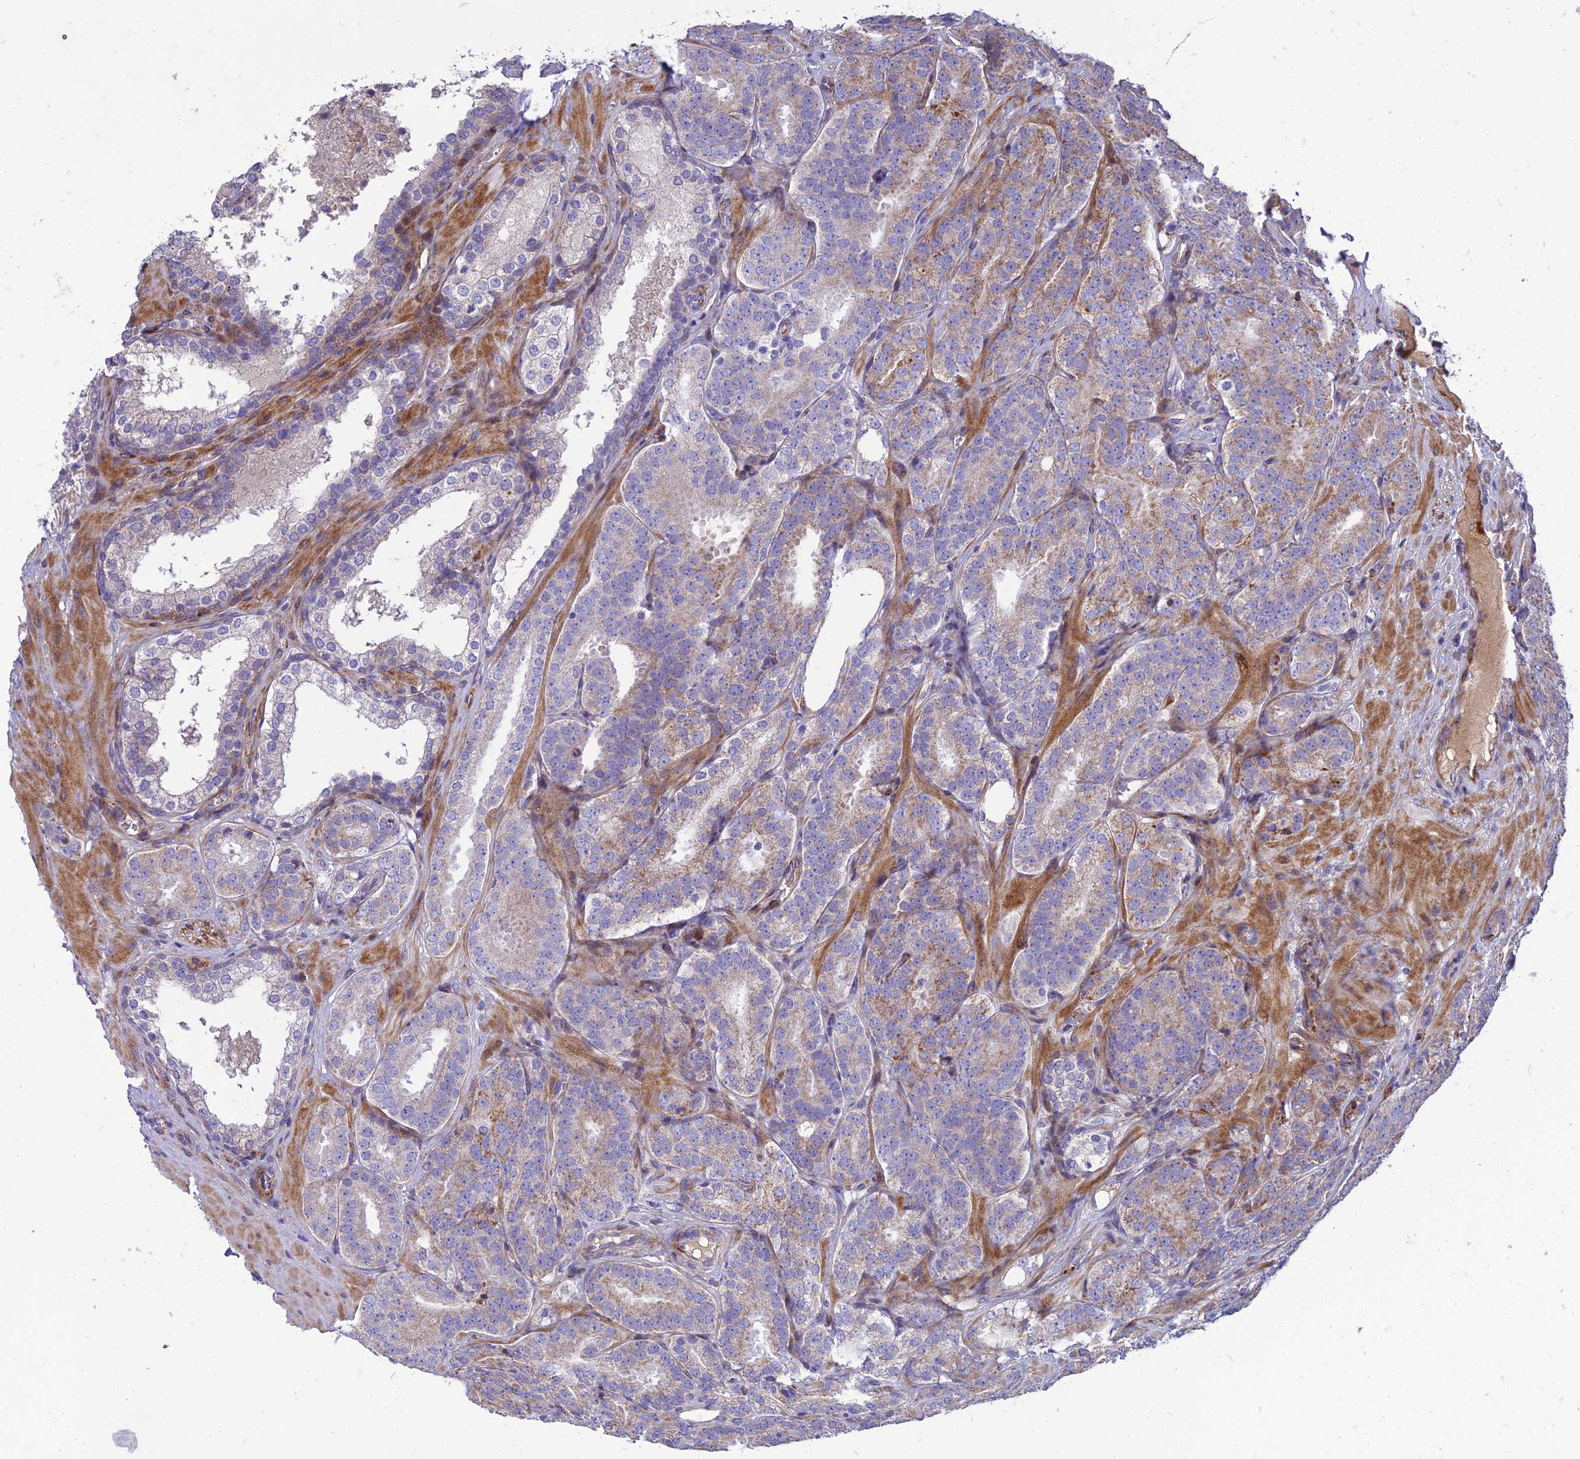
{"staining": {"intensity": "weak", "quantity": "25%-75%", "location": "cytoplasmic/membranous"}, "tissue": "prostate cancer", "cell_type": "Tumor cells", "image_type": "cancer", "snomed": [{"axis": "morphology", "description": "Adenocarcinoma, High grade"}, {"axis": "topography", "description": "Prostate"}], "caption": "Immunohistochemistry (IHC) (DAB (3,3'-diaminobenzidine)) staining of human prostate cancer reveals weak cytoplasmic/membranous protein staining in about 25%-75% of tumor cells. (DAB (3,3'-diaminobenzidine) IHC, brown staining for protein, blue staining for nuclei).", "gene": "SEL1L3", "patient": {"sex": "male", "age": 63}}